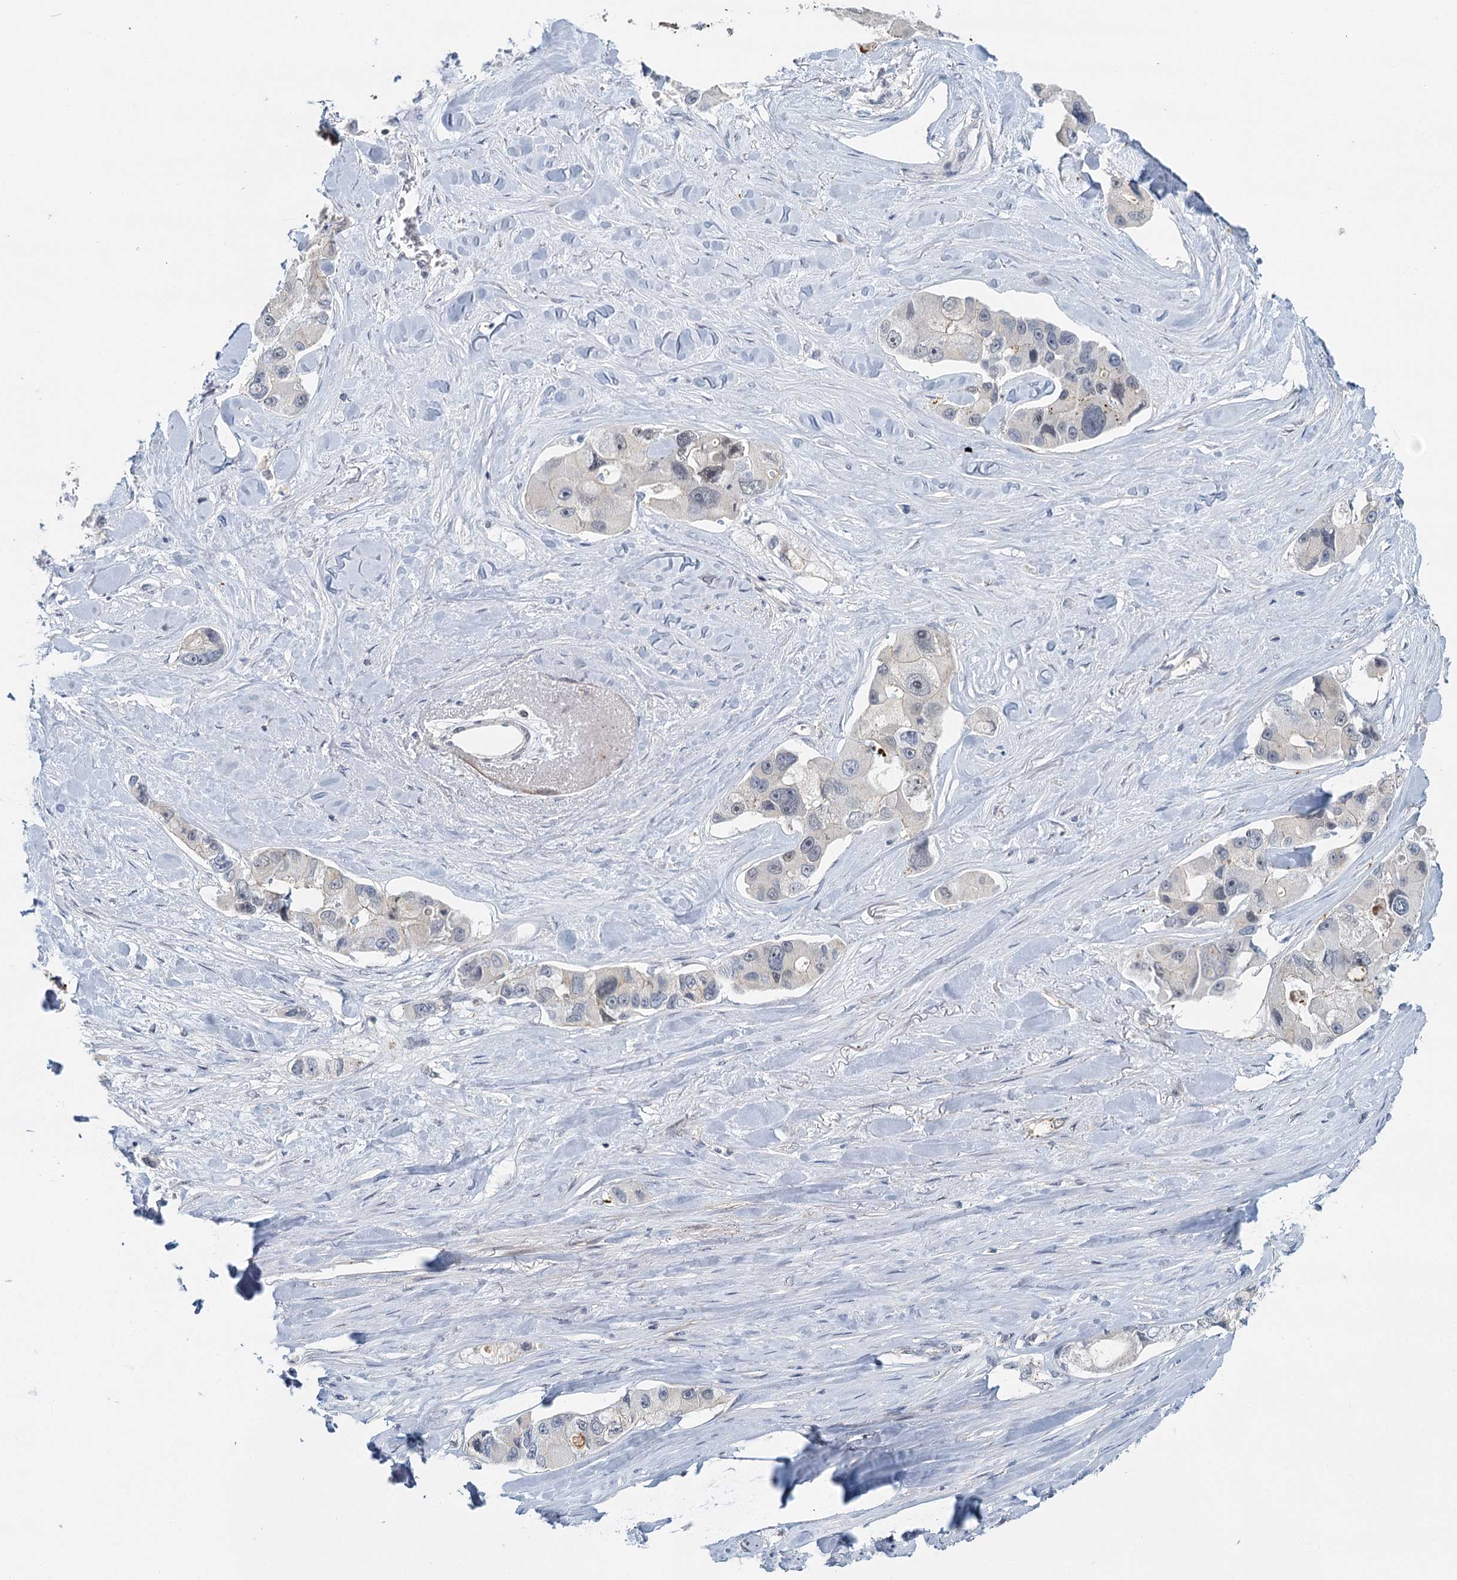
{"staining": {"intensity": "negative", "quantity": "none", "location": "none"}, "tissue": "lung cancer", "cell_type": "Tumor cells", "image_type": "cancer", "snomed": [{"axis": "morphology", "description": "Adenocarcinoma, NOS"}, {"axis": "topography", "description": "Lung"}], "caption": "Lung cancer was stained to show a protein in brown. There is no significant expression in tumor cells. (DAB (3,3'-diaminobenzidine) immunohistochemistry with hematoxylin counter stain).", "gene": "GPATCH11", "patient": {"sex": "female", "age": 54}}